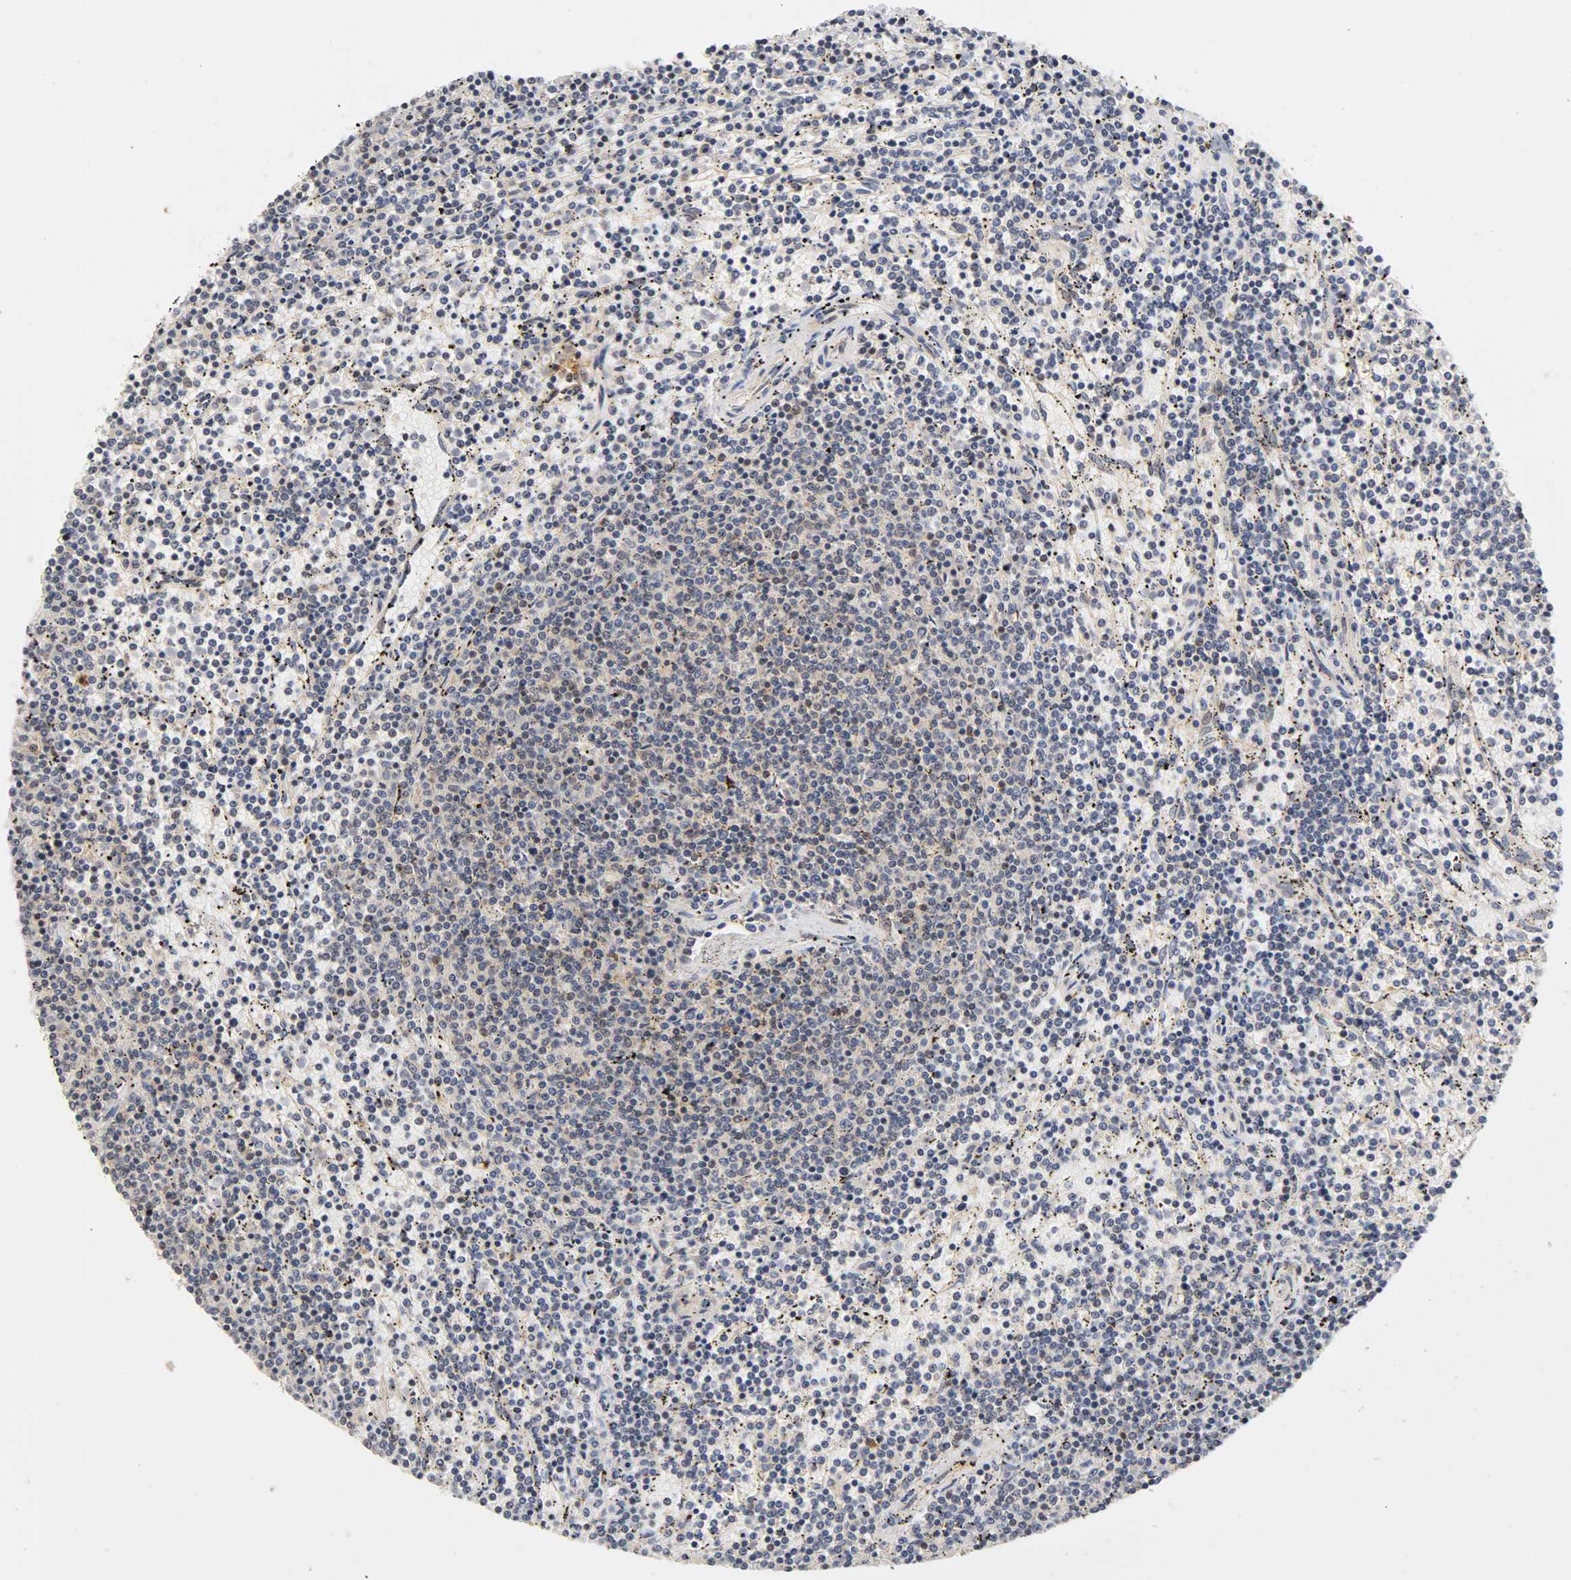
{"staining": {"intensity": "negative", "quantity": "none", "location": "none"}, "tissue": "lymphoma", "cell_type": "Tumor cells", "image_type": "cancer", "snomed": [{"axis": "morphology", "description": "Malignant lymphoma, non-Hodgkin's type, Low grade"}, {"axis": "topography", "description": "Spleen"}], "caption": "Immunohistochemical staining of lymphoma shows no significant positivity in tumor cells.", "gene": "UBE2M", "patient": {"sex": "female", "age": 50}}